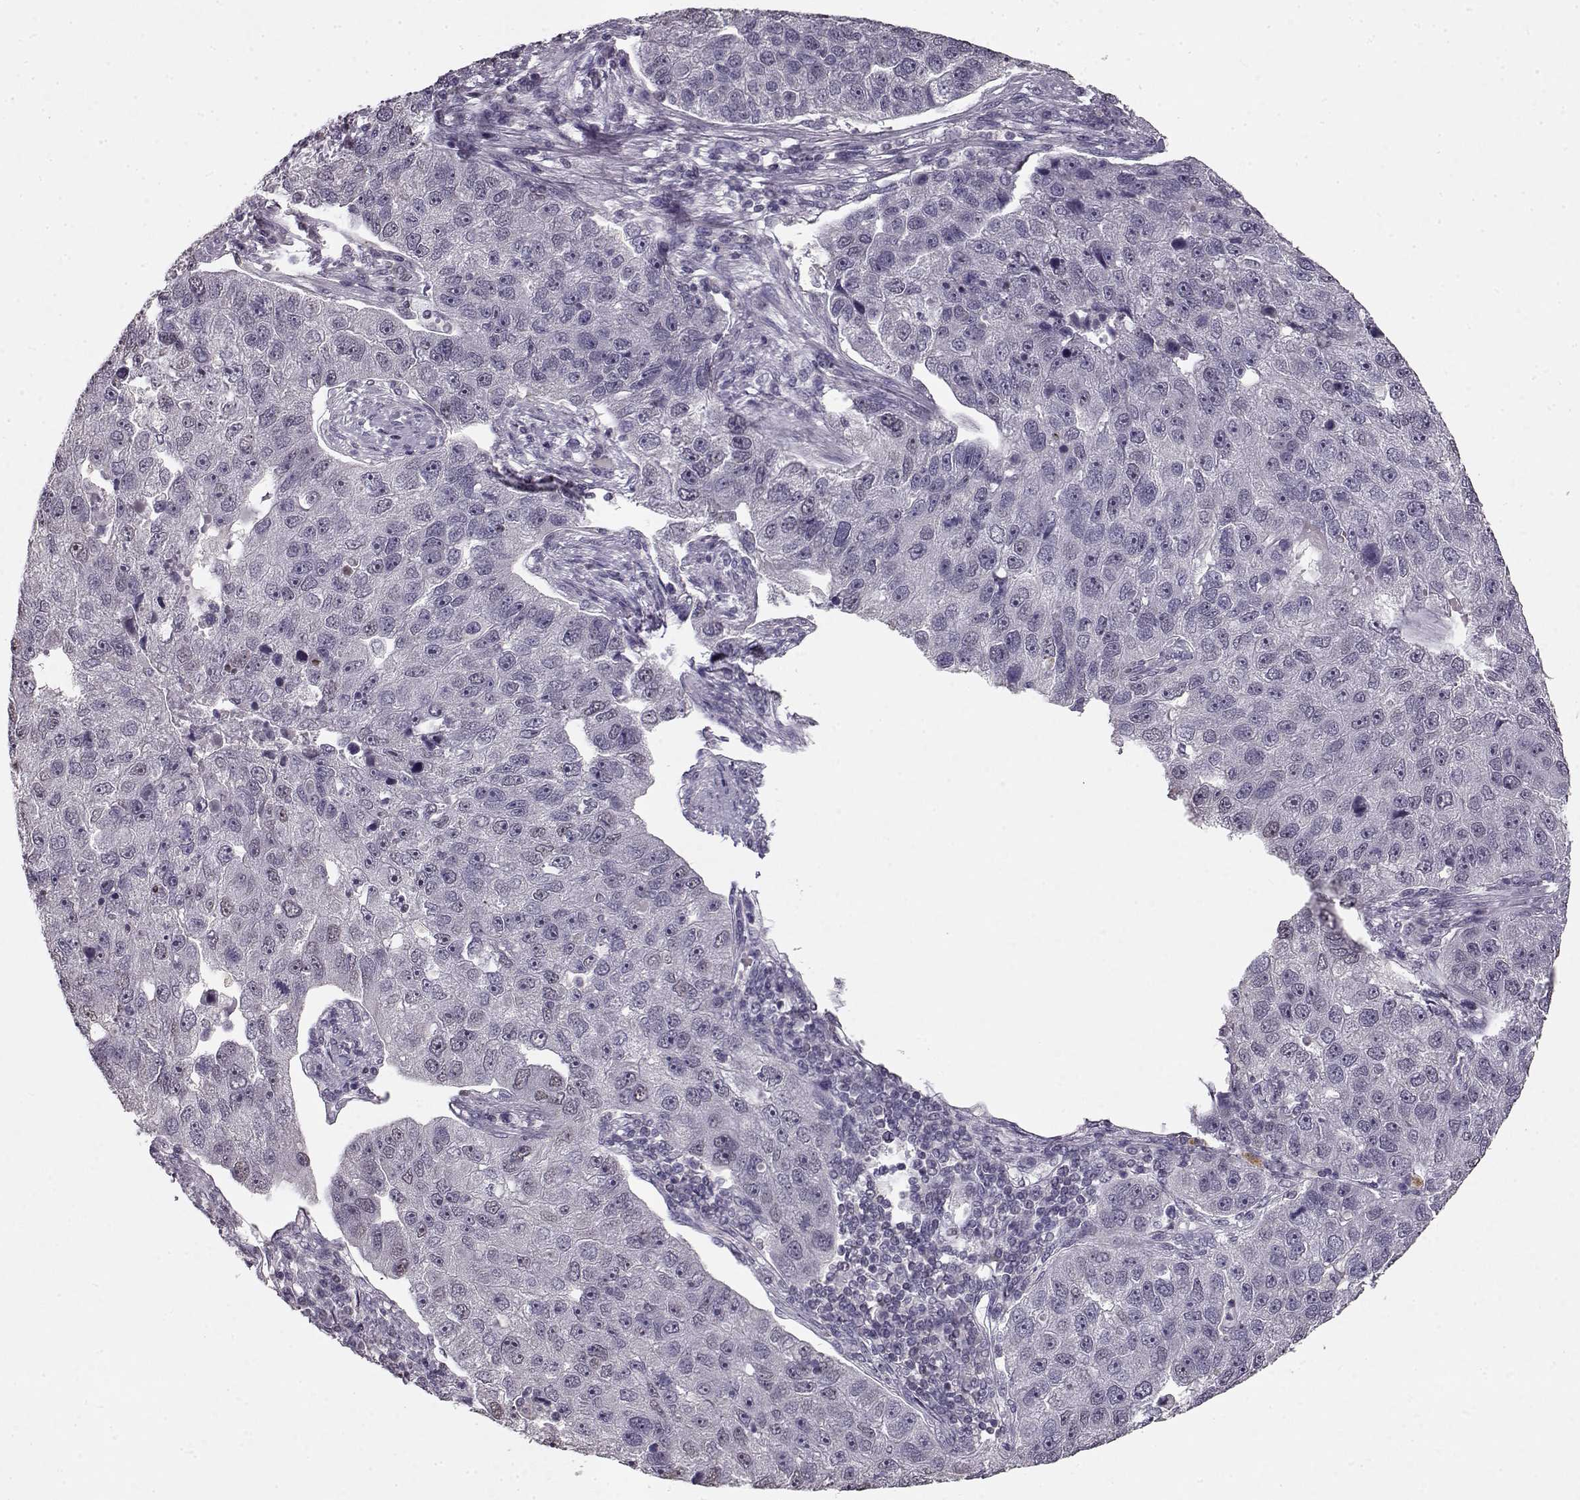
{"staining": {"intensity": "negative", "quantity": "none", "location": "none"}, "tissue": "pancreatic cancer", "cell_type": "Tumor cells", "image_type": "cancer", "snomed": [{"axis": "morphology", "description": "Adenocarcinoma, NOS"}, {"axis": "topography", "description": "Pancreas"}], "caption": "High magnification brightfield microscopy of pancreatic cancer (adenocarcinoma) stained with DAB (3,3'-diaminobenzidine) (brown) and counterstained with hematoxylin (blue): tumor cells show no significant positivity.", "gene": "RP1L1", "patient": {"sex": "female", "age": 61}}